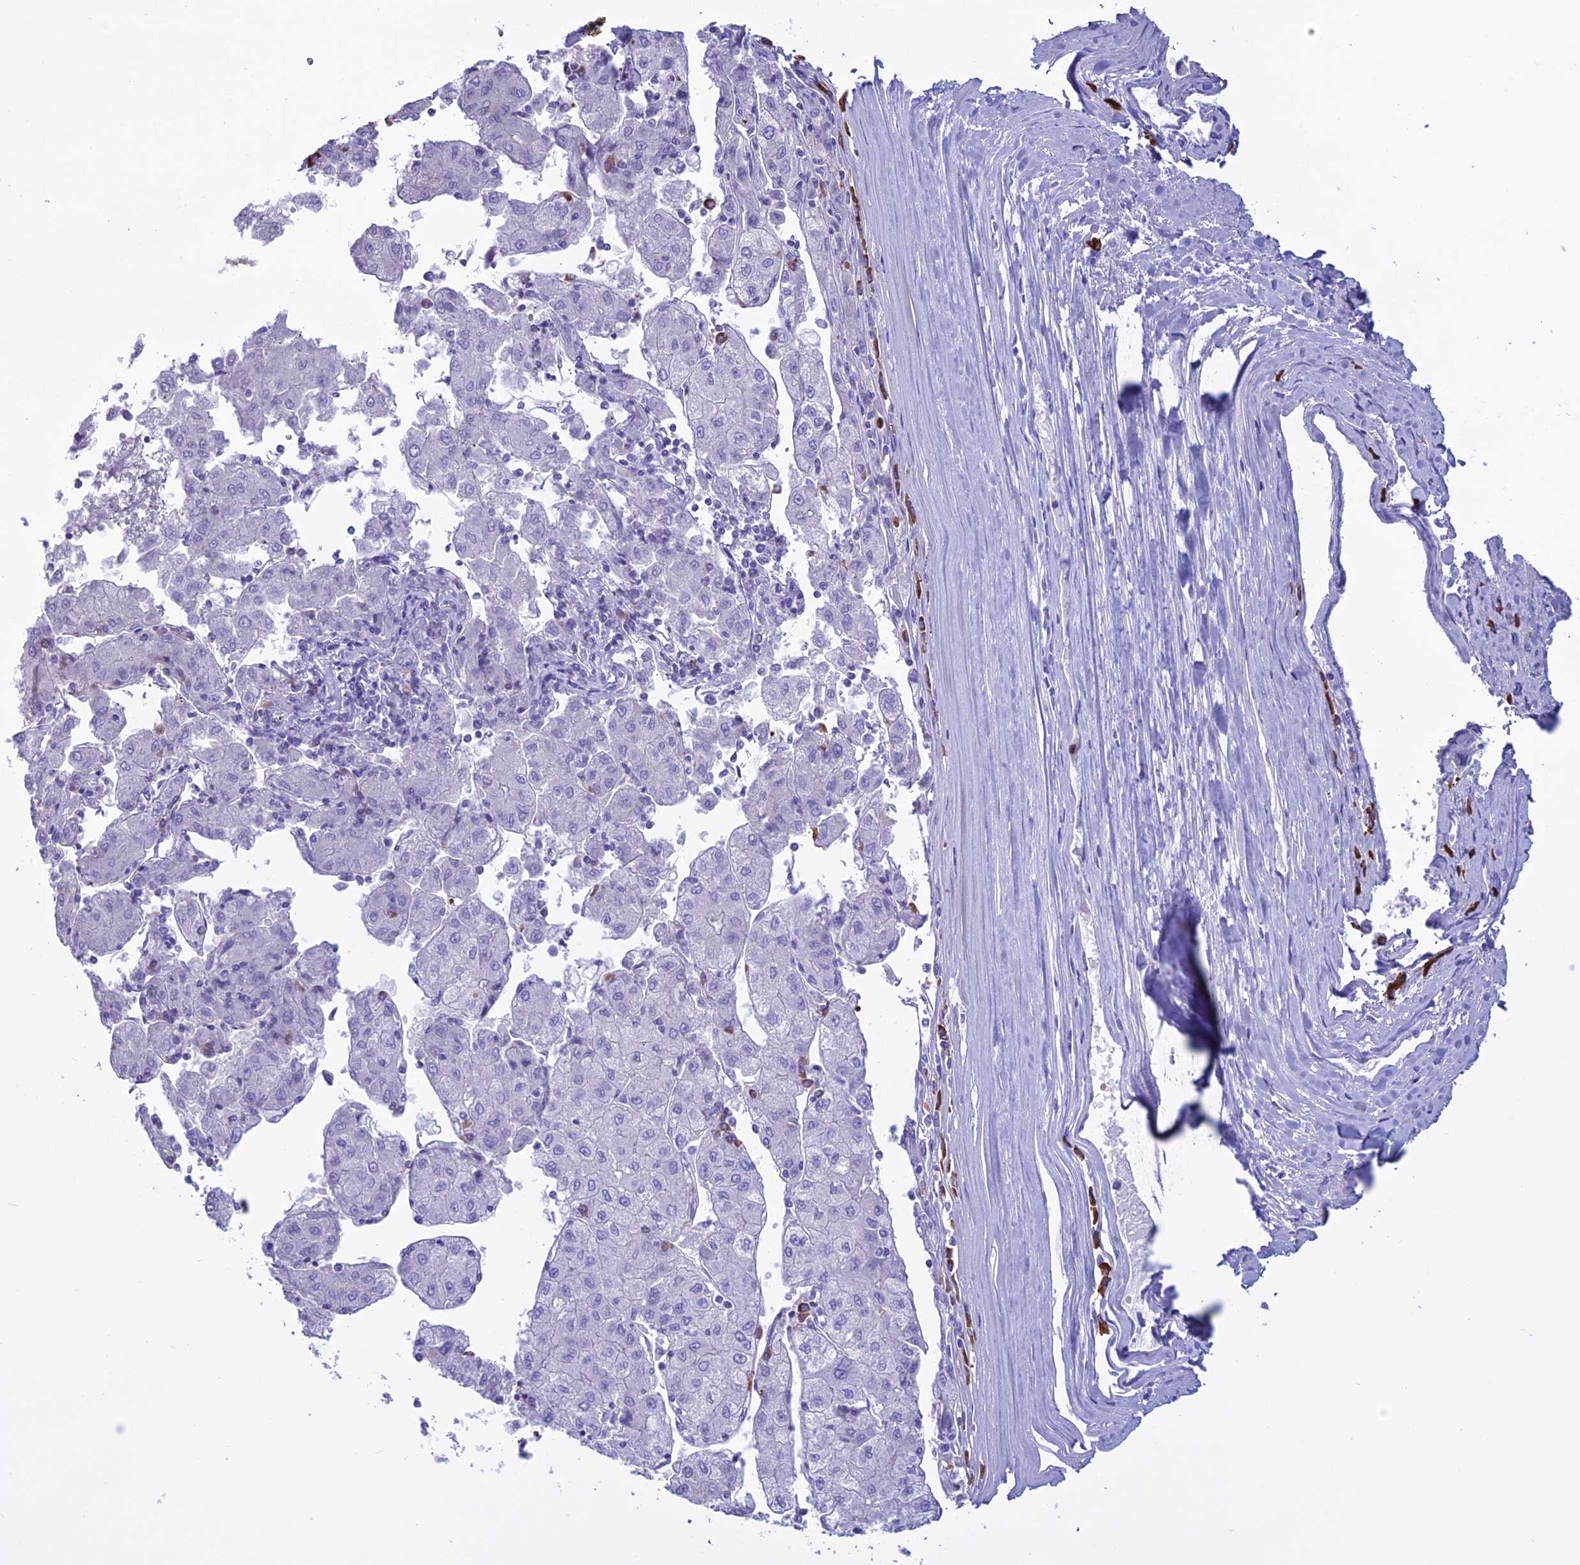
{"staining": {"intensity": "negative", "quantity": "none", "location": "none"}, "tissue": "liver cancer", "cell_type": "Tumor cells", "image_type": "cancer", "snomed": [{"axis": "morphology", "description": "Carcinoma, Hepatocellular, NOS"}, {"axis": "topography", "description": "Liver"}], "caption": "Liver hepatocellular carcinoma stained for a protein using IHC reveals no staining tumor cells.", "gene": "MZB1", "patient": {"sex": "male", "age": 72}}